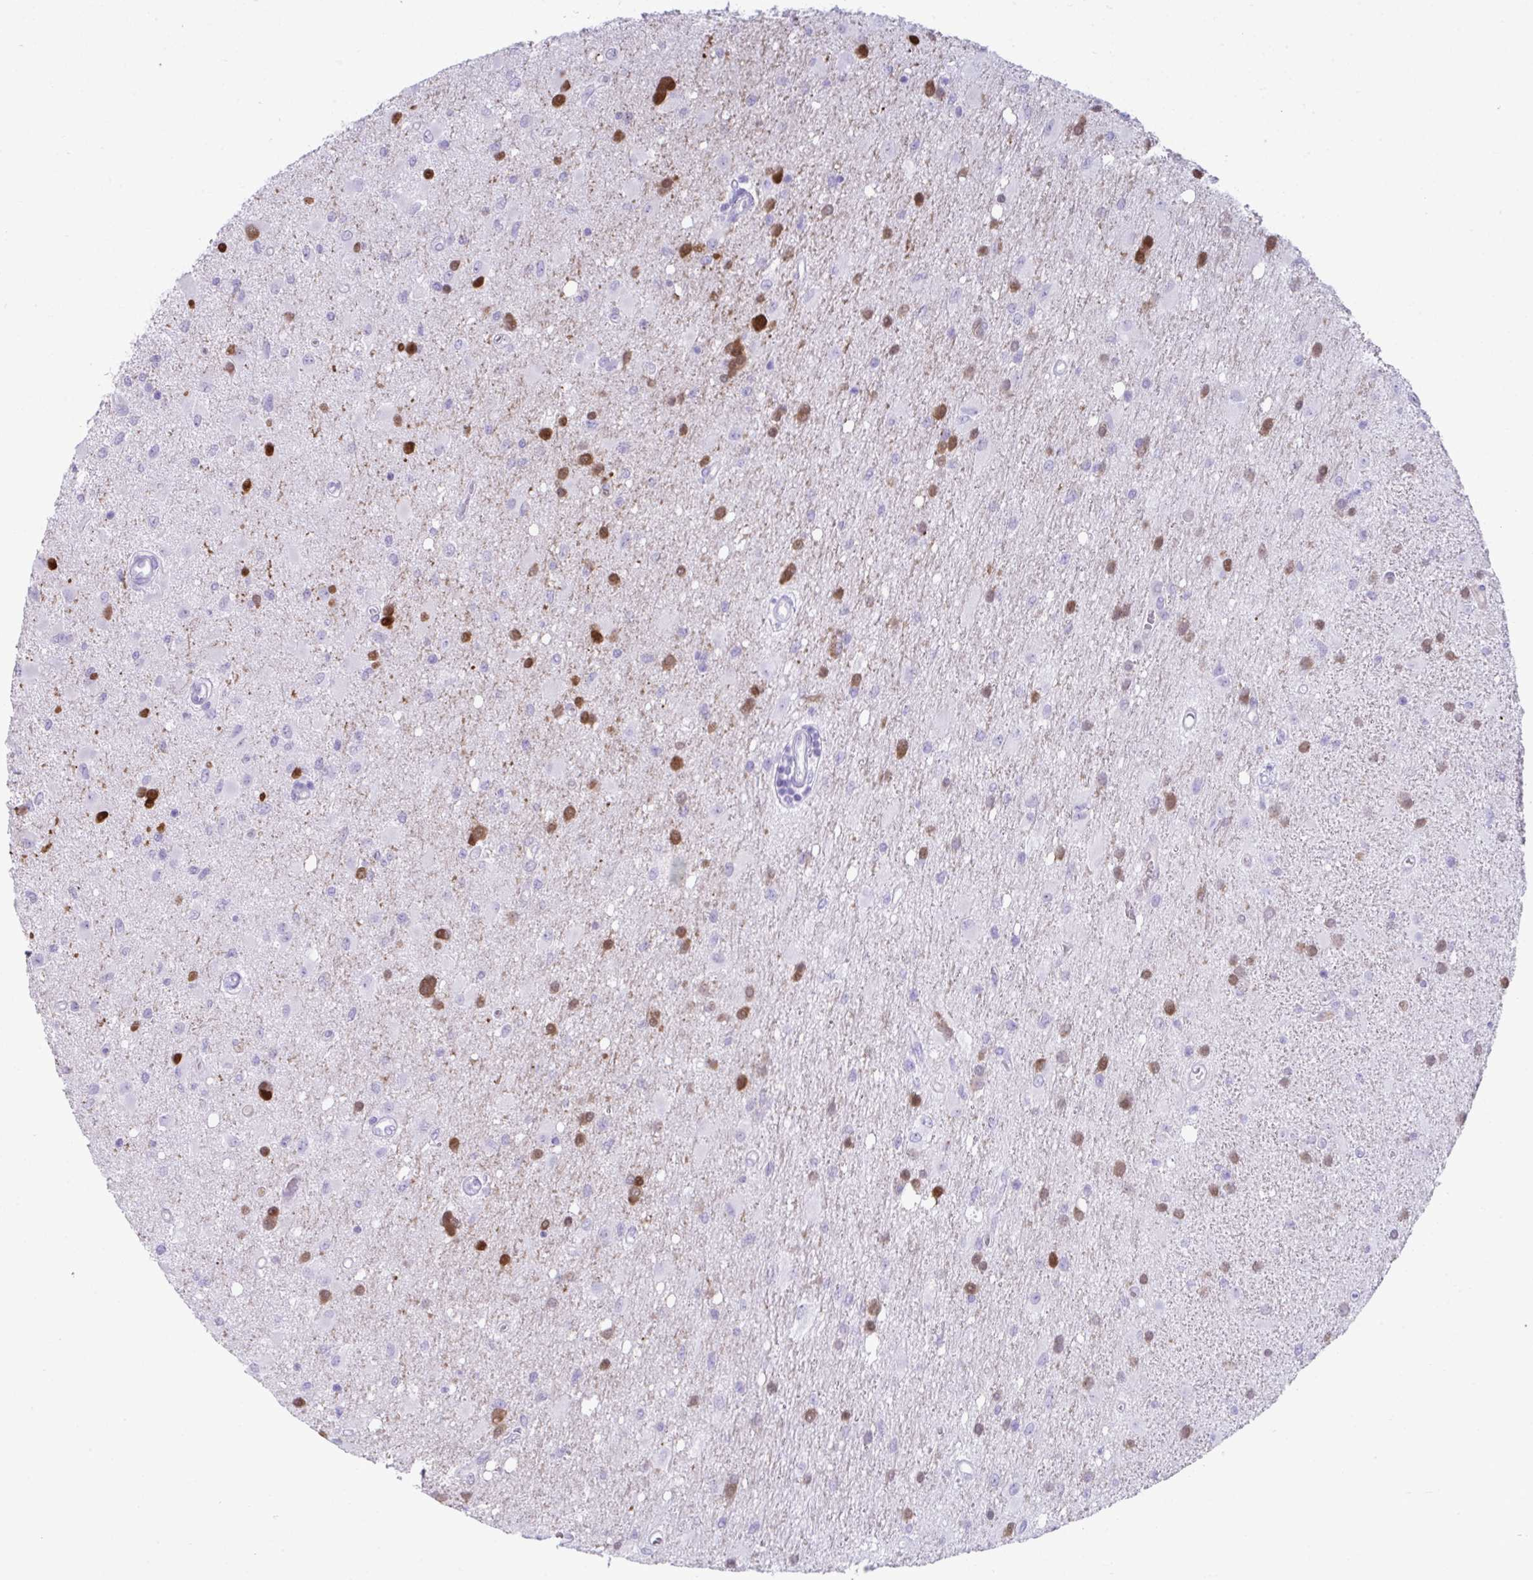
{"staining": {"intensity": "negative", "quantity": "none", "location": "none"}, "tissue": "glioma", "cell_type": "Tumor cells", "image_type": "cancer", "snomed": [{"axis": "morphology", "description": "Glioma, malignant, High grade"}, {"axis": "topography", "description": "Brain"}], "caption": "Immunohistochemistry micrograph of neoplastic tissue: malignant glioma (high-grade) stained with DAB (3,3'-diaminobenzidine) displays no significant protein staining in tumor cells.", "gene": "PSCA", "patient": {"sex": "male", "age": 67}}